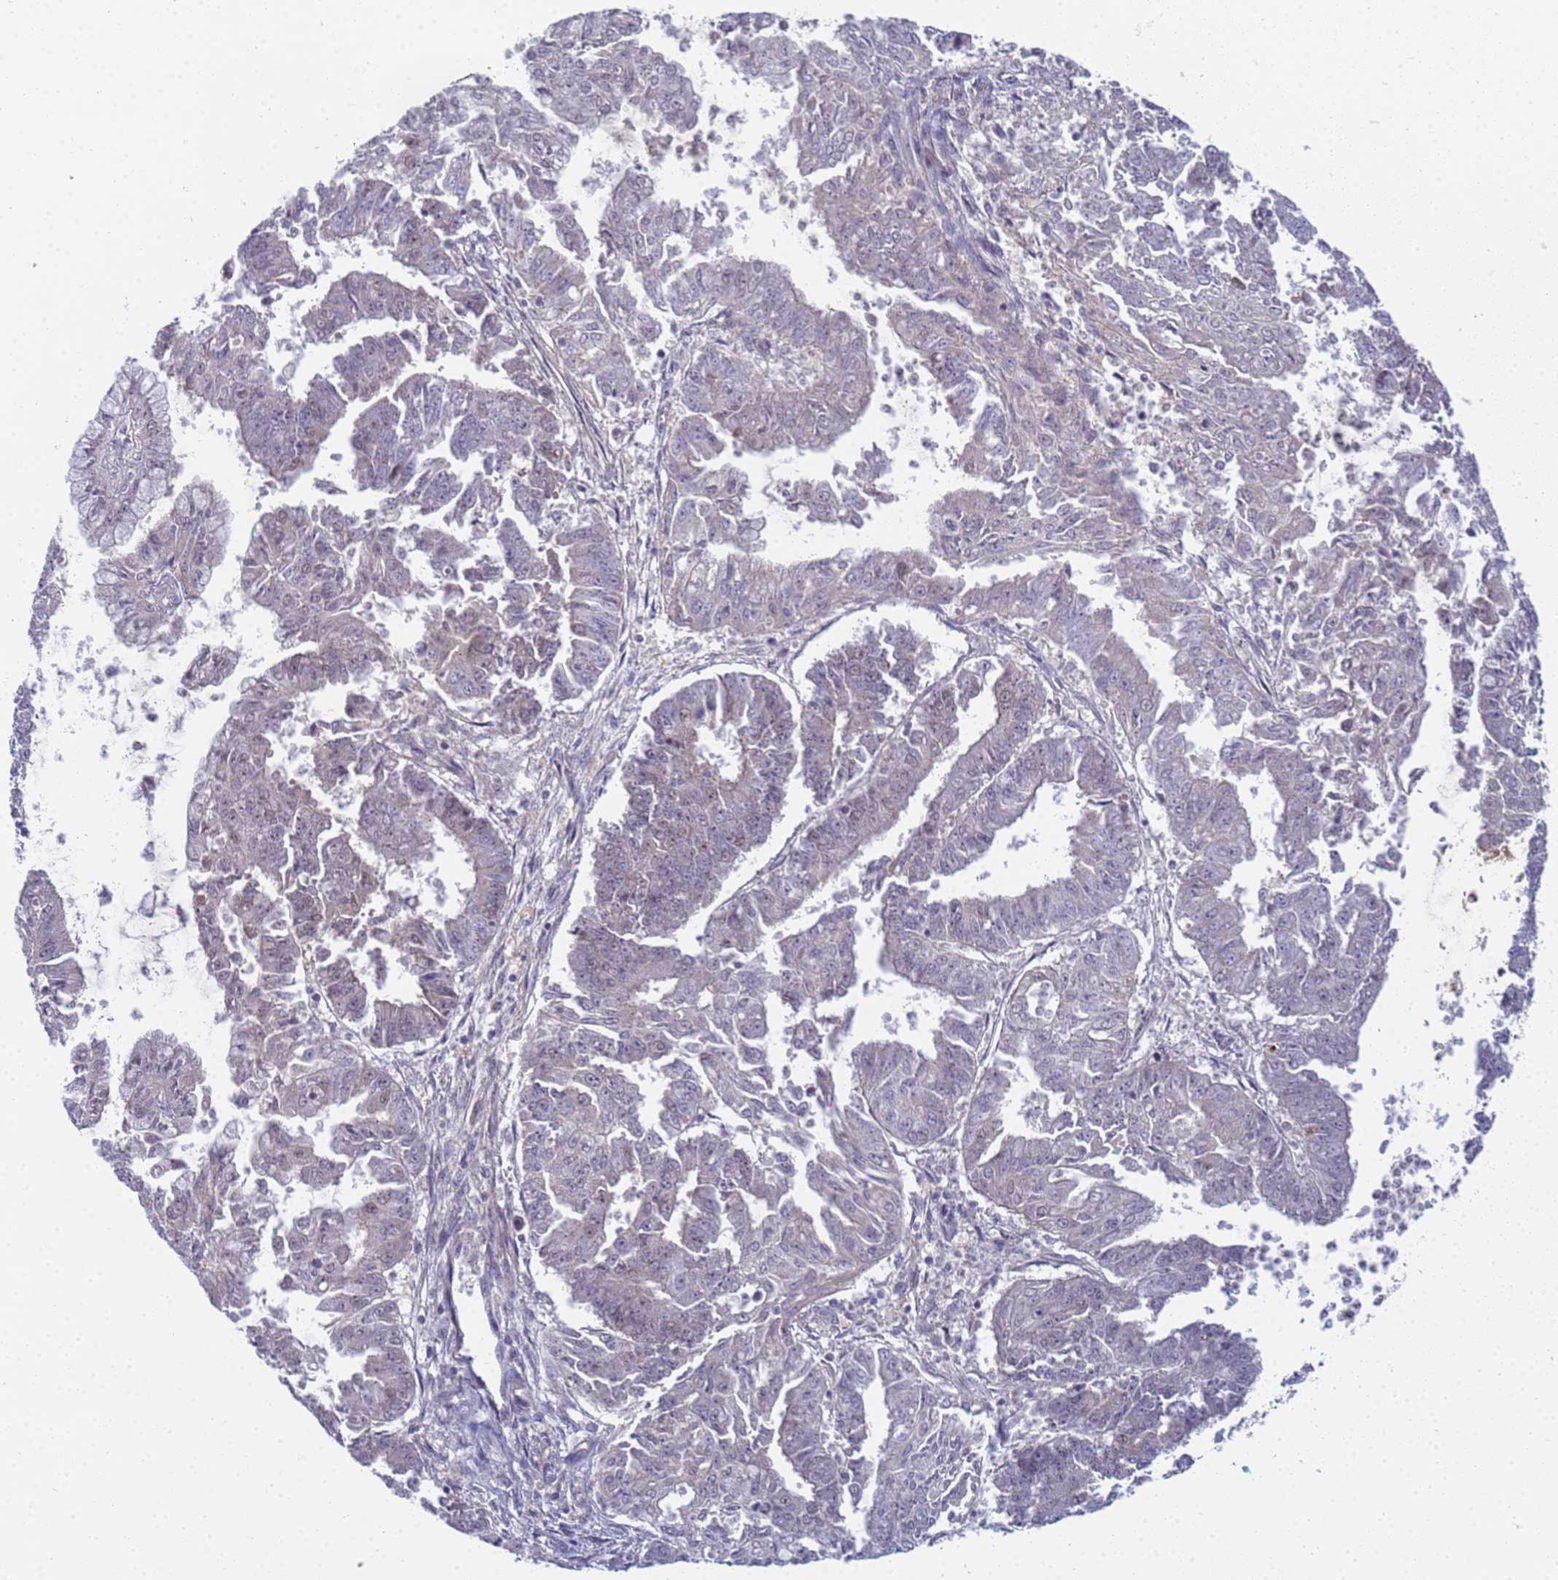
{"staining": {"intensity": "negative", "quantity": "none", "location": "none"}, "tissue": "endometrial cancer", "cell_type": "Tumor cells", "image_type": "cancer", "snomed": [{"axis": "morphology", "description": "Adenocarcinoma, NOS"}, {"axis": "topography", "description": "Endometrium"}], "caption": "The histopathology image exhibits no staining of tumor cells in endometrial cancer (adenocarcinoma).", "gene": "SHARPIN", "patient": {"sex": "female", "age": 73}}